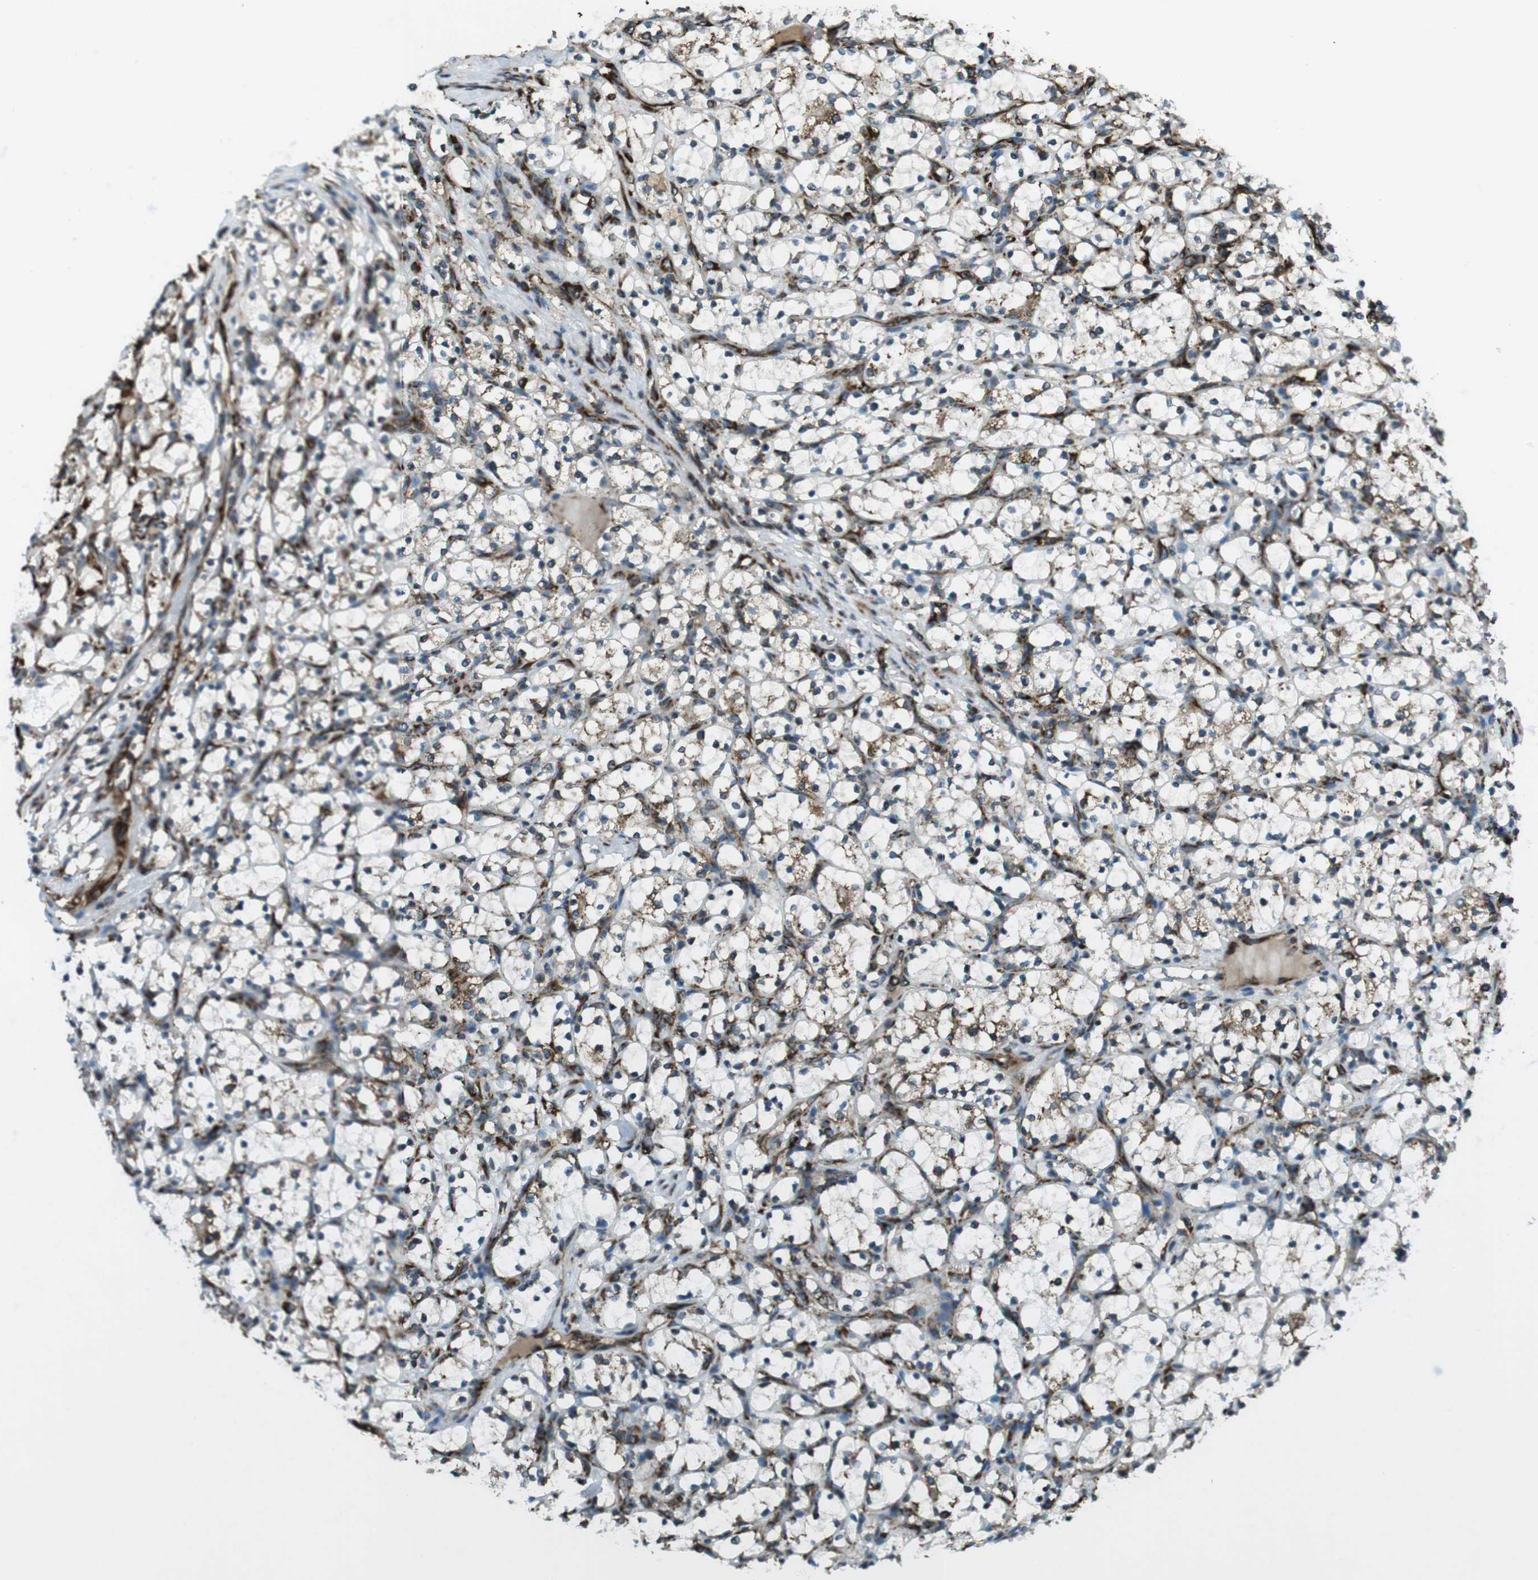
{"staining": {"intensity": "negative", "quantity": "none", "location": "none"}, "tissue": "renal cancer", "cell_type": "Tumor cells", "image_type": "cancer", "snomed": [{"axis": "morphology", "description": "Adenocarcinoma, NOS"}, {"axis": "topography", "description": "Kidney"}], "caption": "This is an immunohistochemistry (IHC) image of renal adenocarcinoma. There is no positivity in tumor cells.", "gene": "KTN1", "patient": {"sex": "female", "age": 69}}